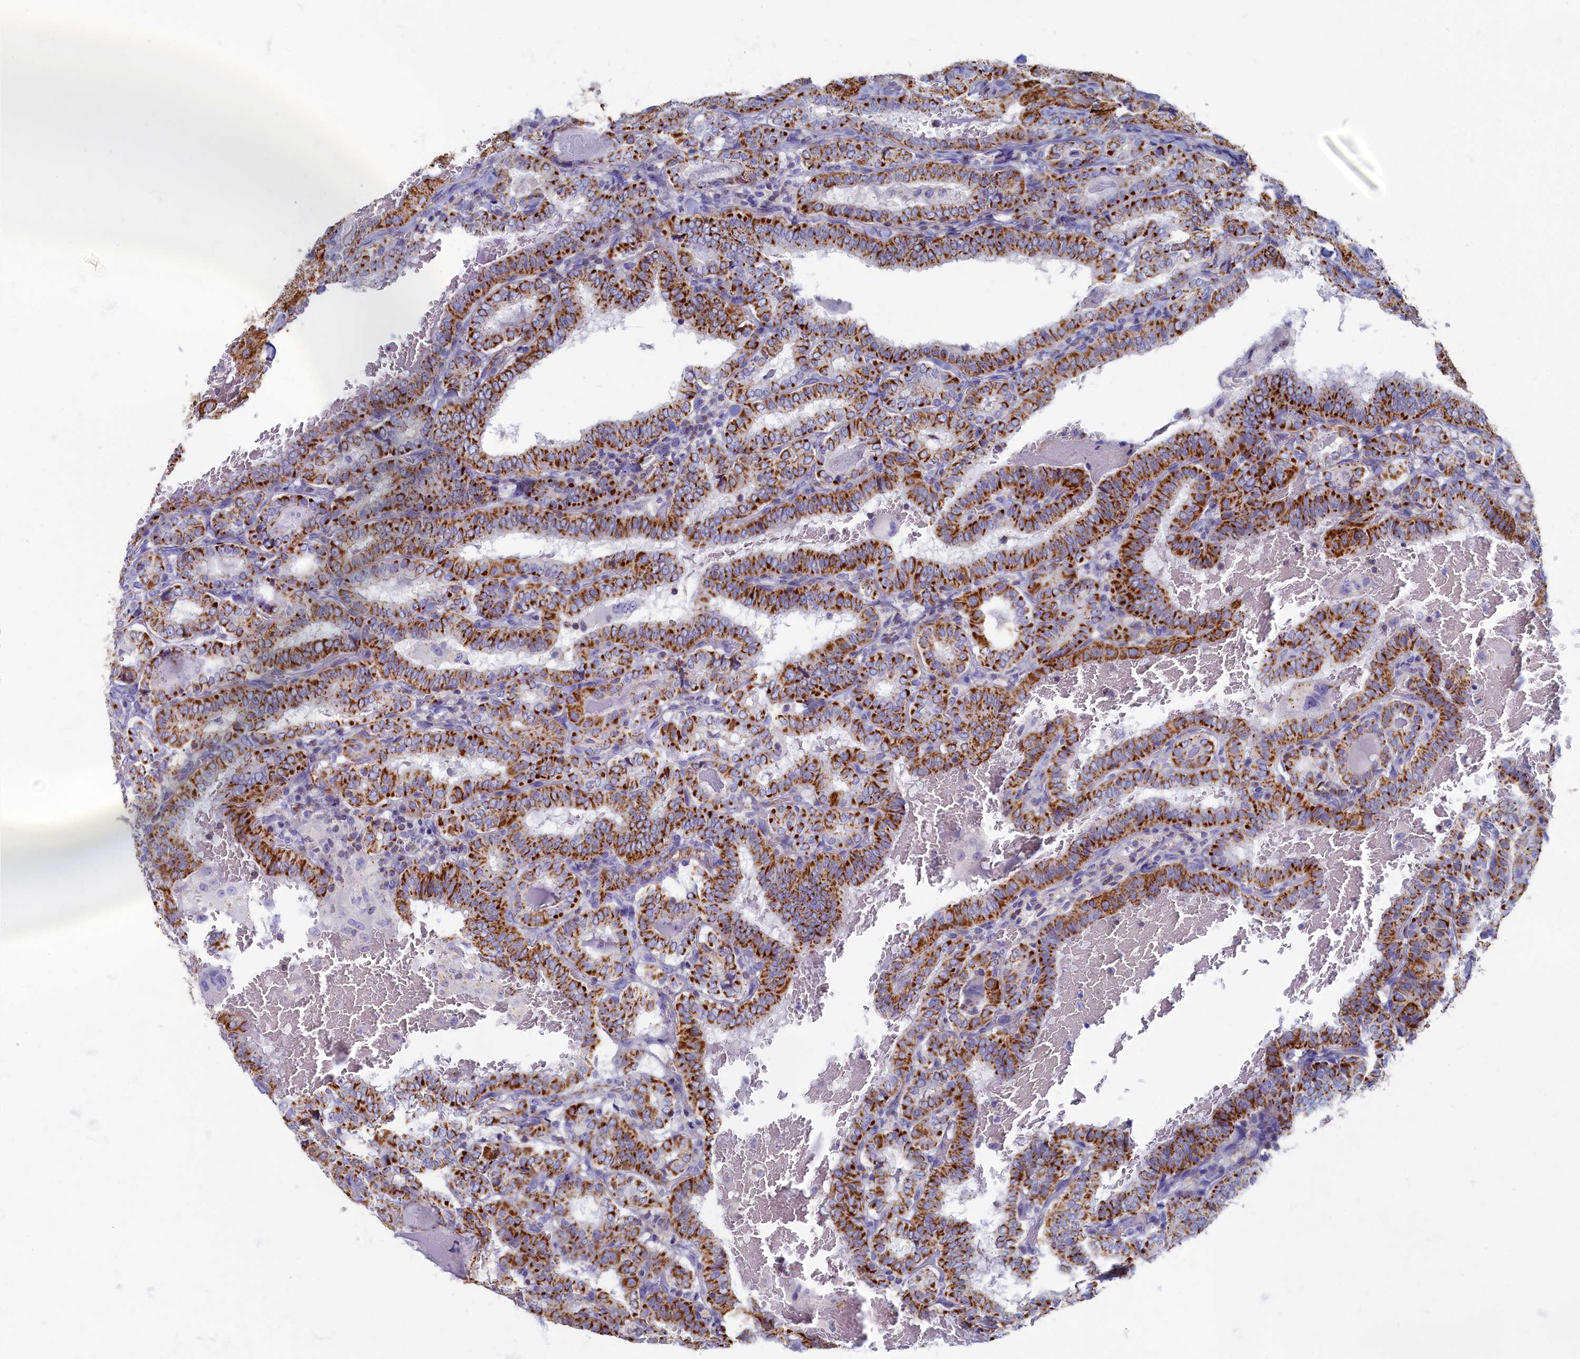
{"staining": {"intensity": "strong", "quantity": ">75%", "location": "cytoplasmic/membranous"}, "tissue": "thyroid cancer", "cell_type": "Tumor cells", "image_type": "cancer", "snomed": [{"axis": "morphology", "description": "Papillary adenocarcinoma, NOS"}, {"axis": "topography", "description": "Thyroid gland"}], "caption": "Thyroid cancer (papillary adenocarcinoma) stained for a protein (brown) shows strong cytoplasmic/membranous positive staining in about >75% of tumor cells.", "gene": "OCIAD2", "patient": {"sex": "female", "age": 72}}